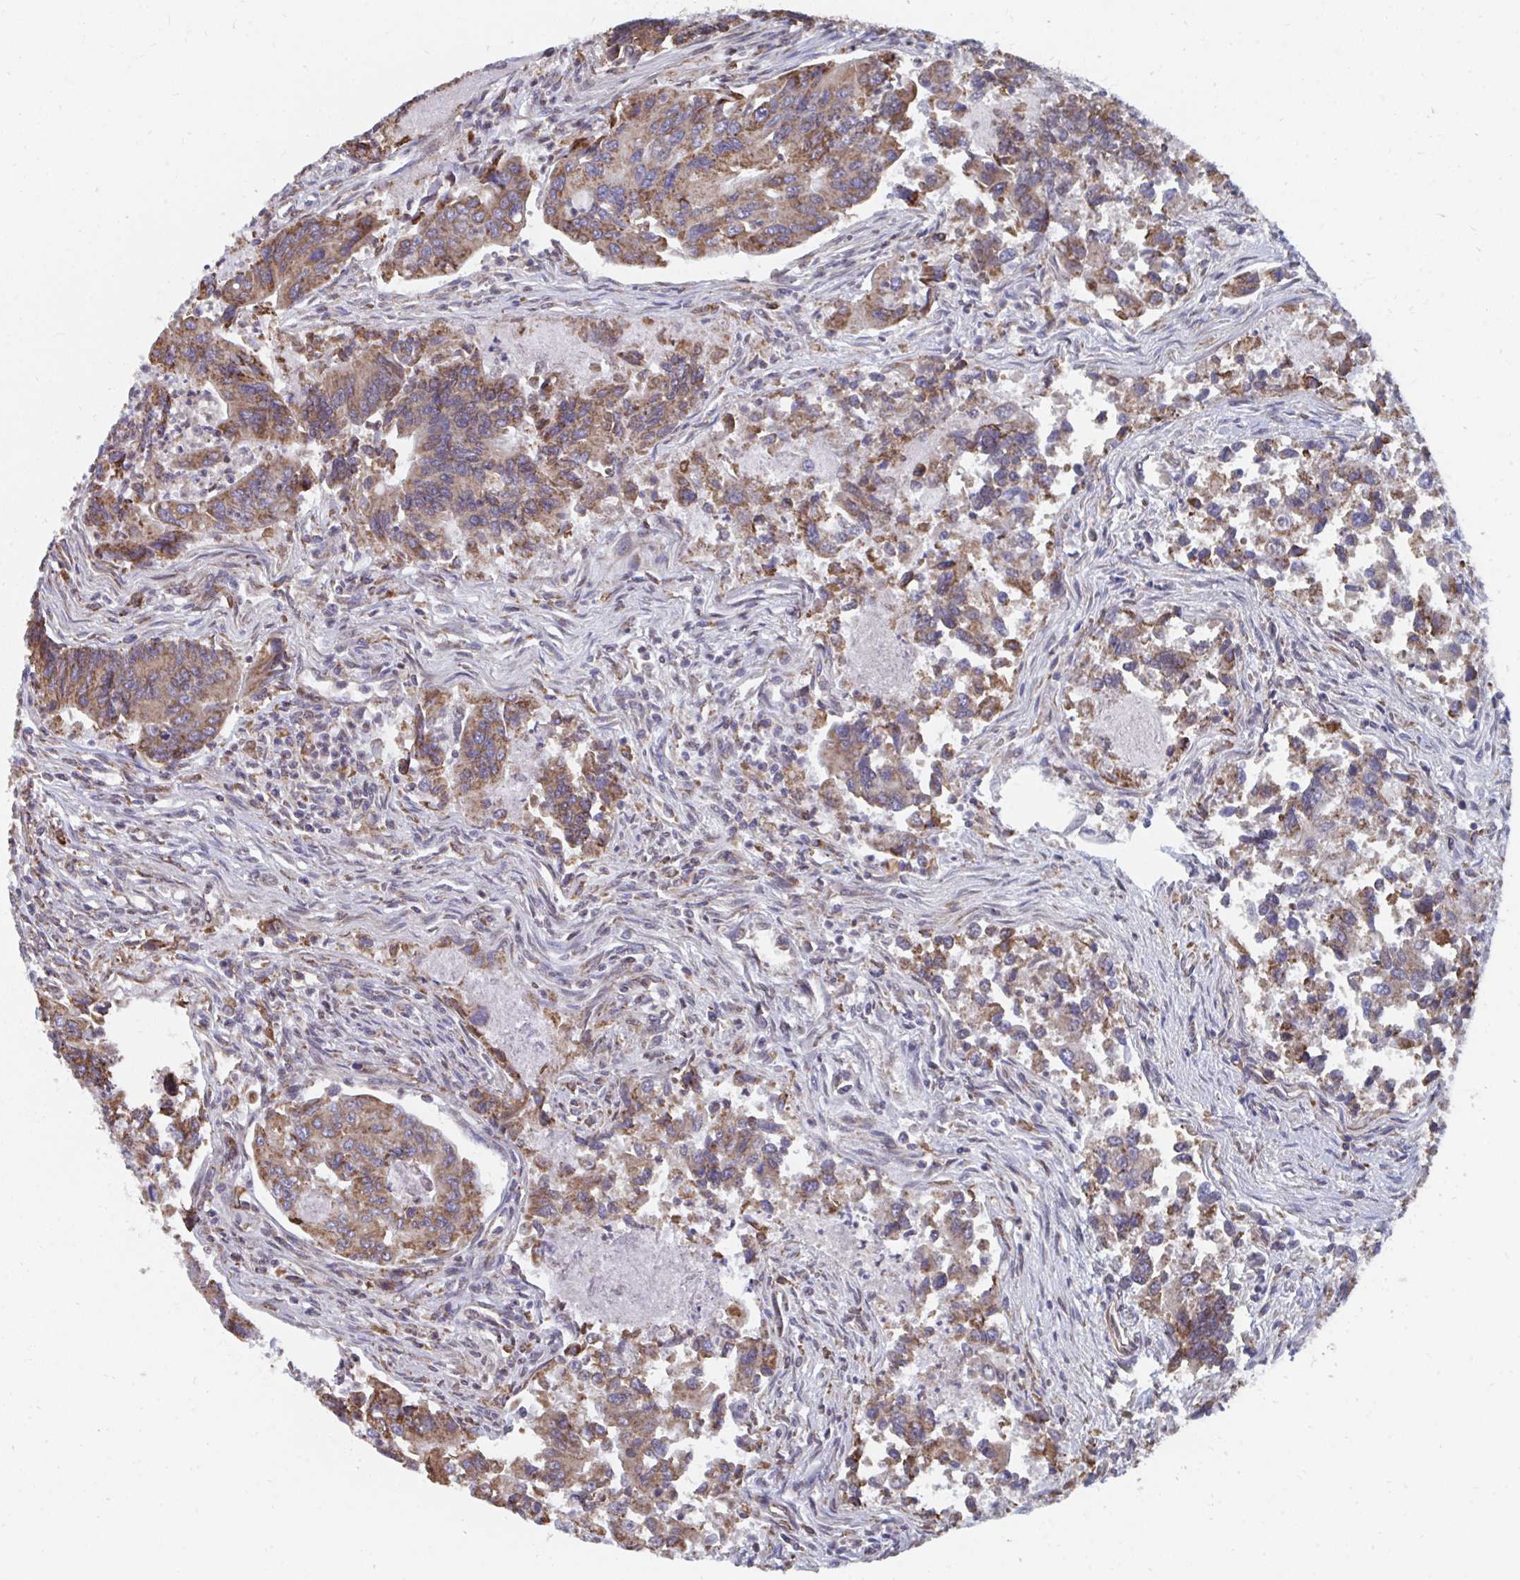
{"staining": {"intensity": "moderate", "quantity": ">75%", "location": "cytoplasmic/membranous"}, "tissue": "colorectal cancer", "cell_type": "Tumor cells", "image_type": "cancer", "snomed": [{"axis": "morphology", "description": "Adenocarcinoma, NOS"}, {"axis": "topography", "description": "Colon"}], "caption": "Colorectal cancer was stained to show a protein in brown. There is medium levels of moderate cytoplasmic/membranous expression in approximately >75% of tumor cells. The protein is shown in brown color, while the nuclei are stained blue.", "gene": "ELAVL1", "patient": {"sex": "female", "age": 67}}